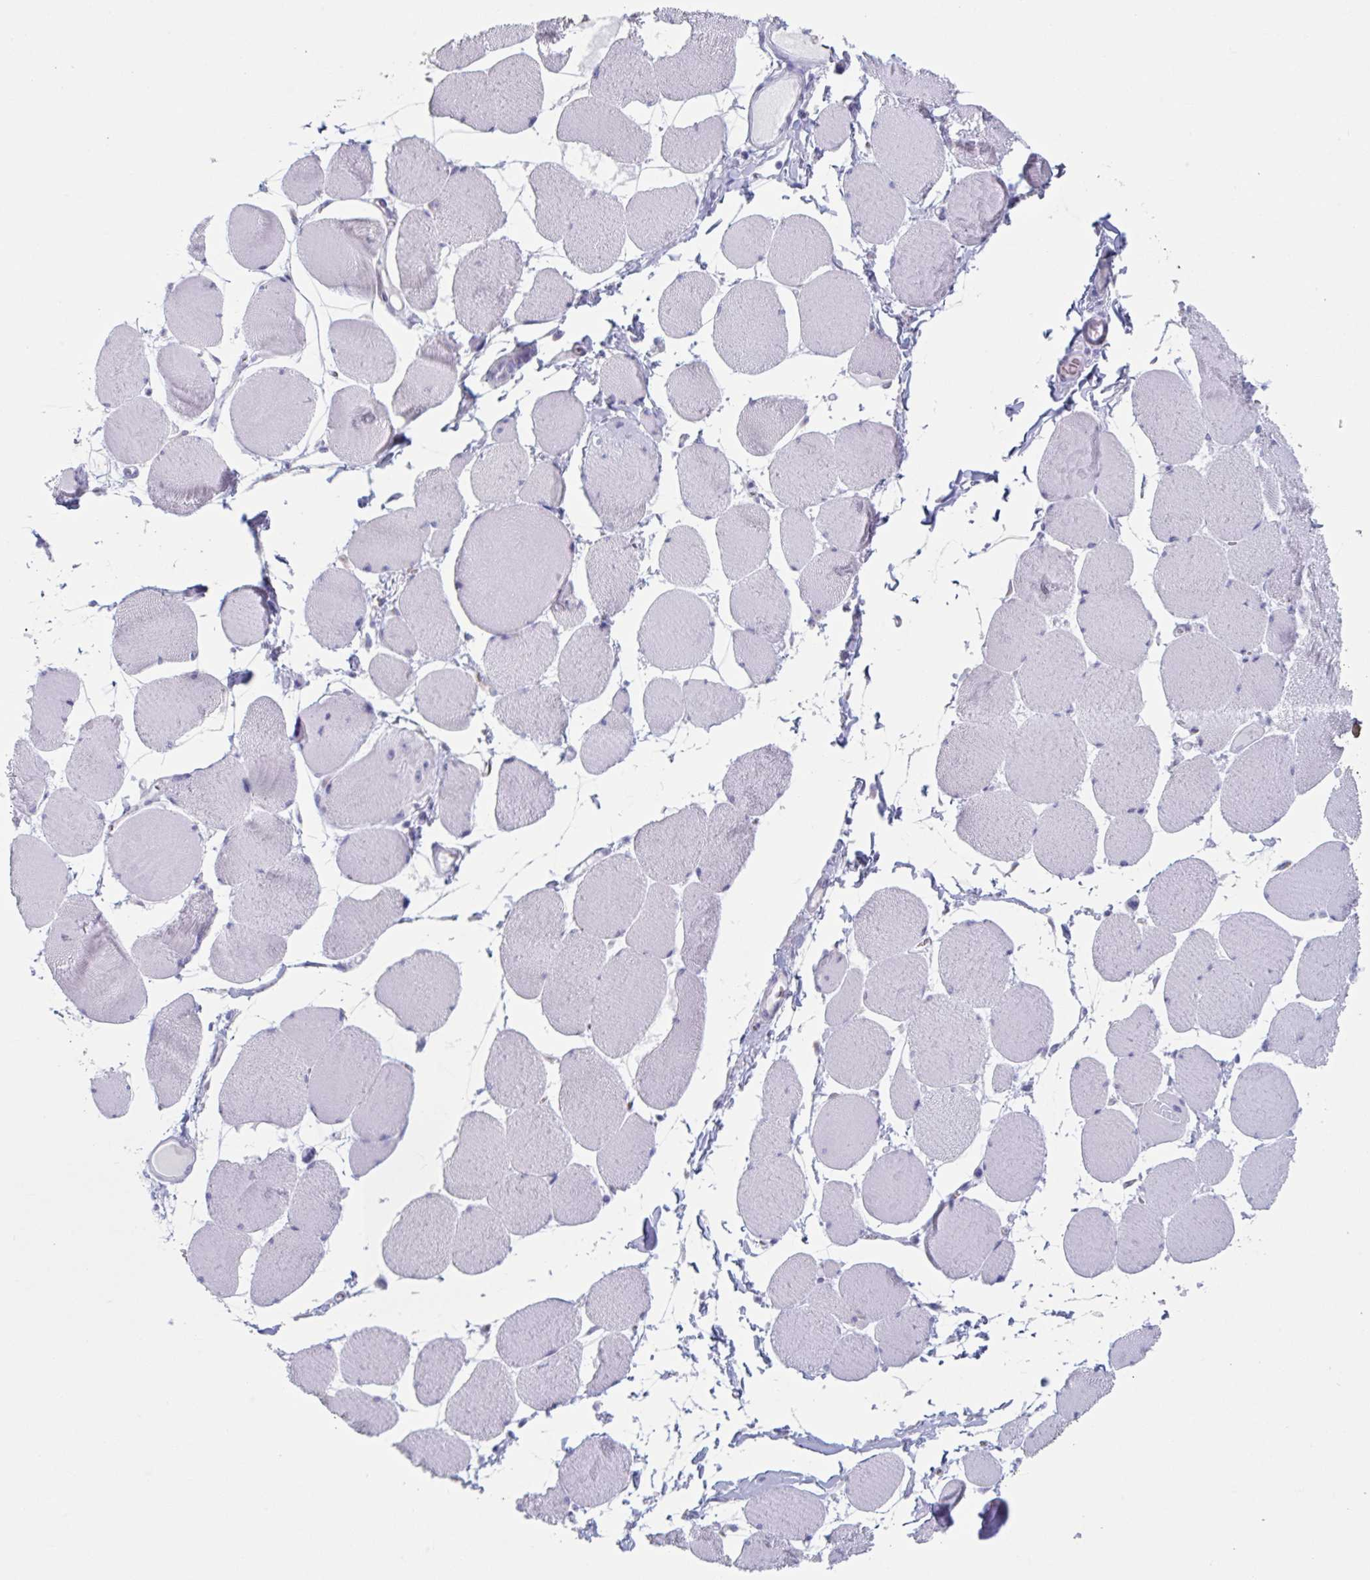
{"staining": {"intensity": "negative", "quantity": "none", "location": "none"}, "tissue": "skeletal muscle", "cell_type": "Myocytes", "image_type": "normal", "snomed": [{"axis": "morphology", "description": "Normal tissue, NOS"}, {"axis": "topography", "description": "Skeletal muscle"}], "caption": "Immunohistochemical staining of unremarkable human skeletal muscle shows no significant expression in myocytes.", "gene": "HSD11B2", "patient": {"sex": "female", "age": 75}}